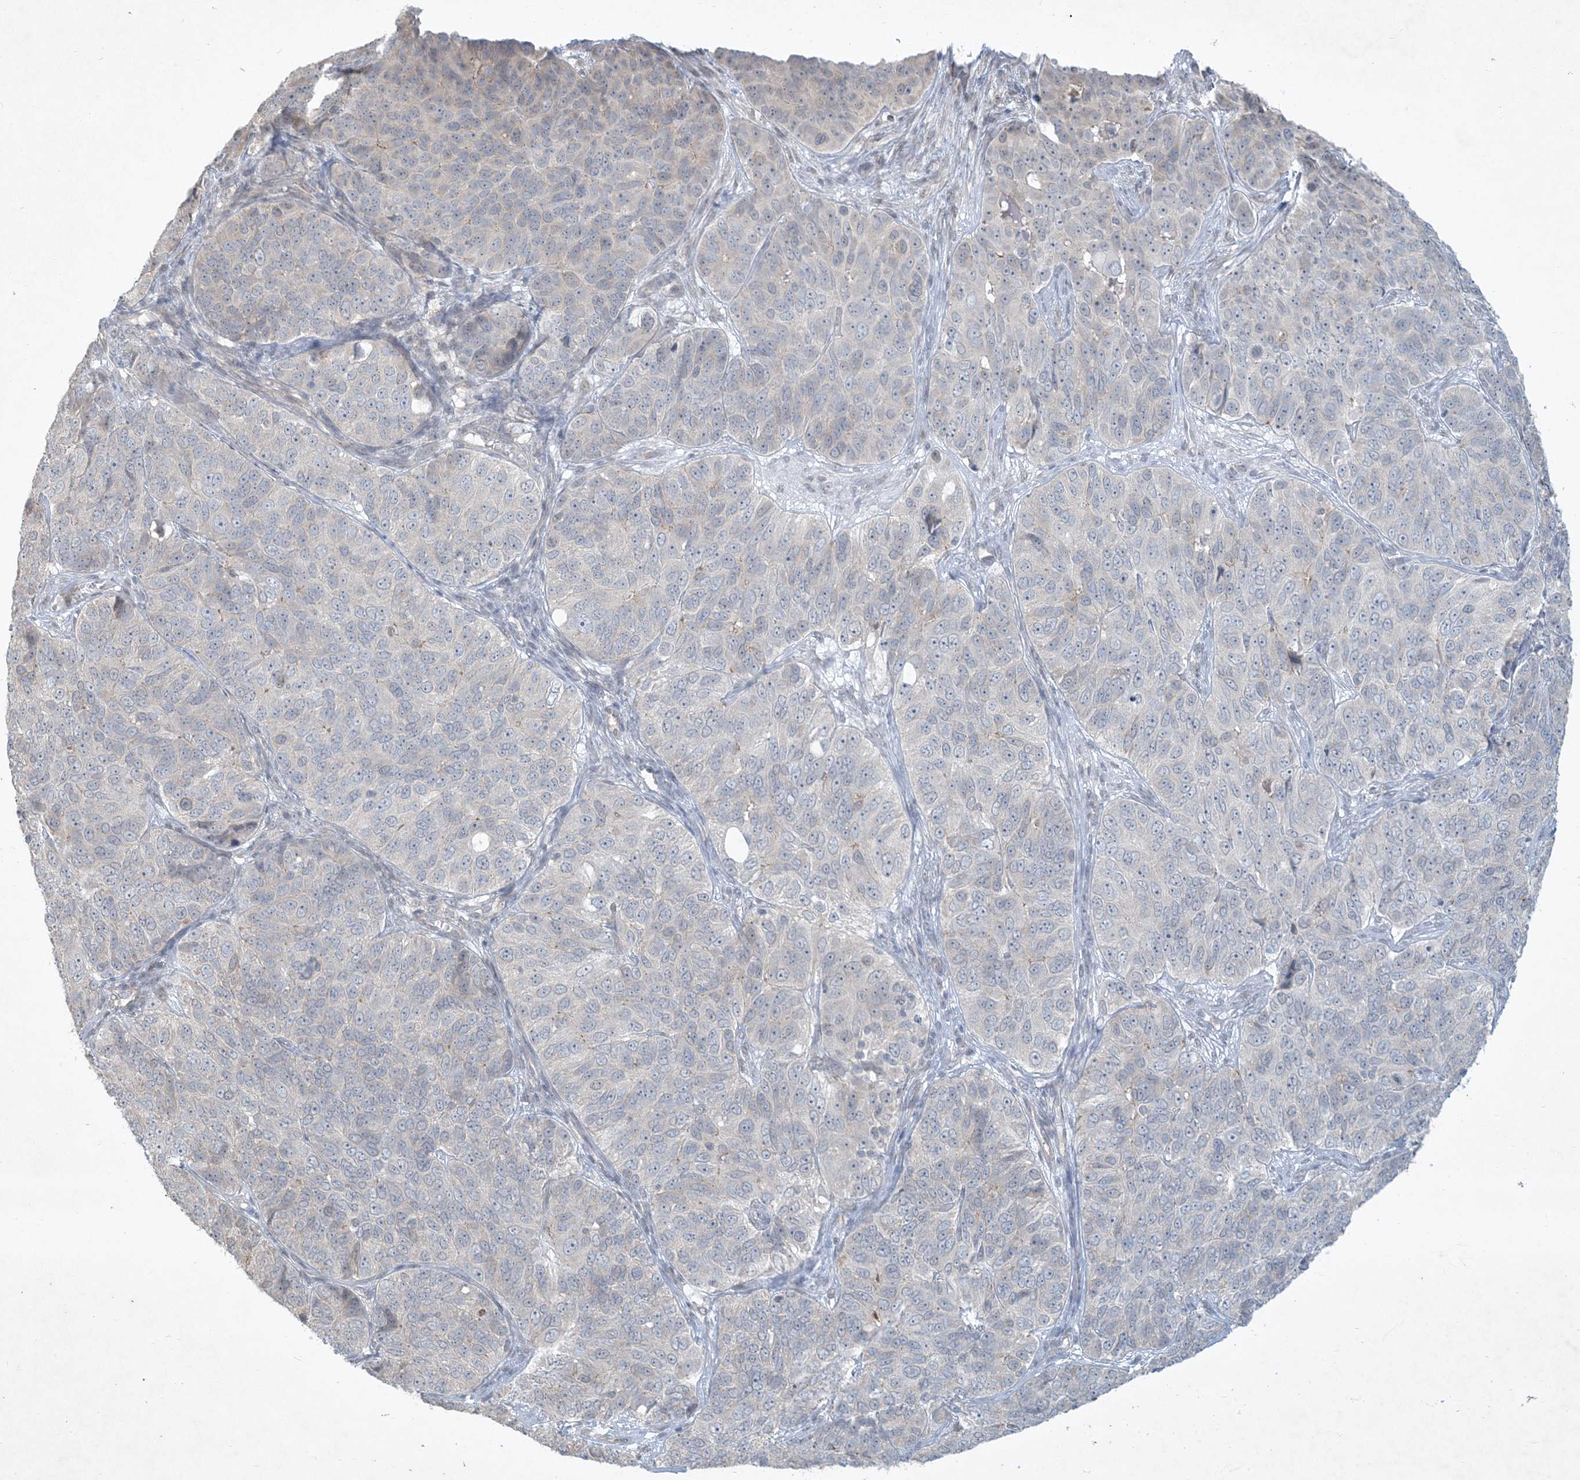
{"staining": {"intensity": "negative", "quantity": "none", "location": "none"}, "tissue": "ovarian cancer", "cell_type": "Tumor cells", "image_type": "cancer", "snomed": [{"axis": "morphology", "description": "Carcinoma, endometroid"}, {"axis": "topography", "description": "Ovary"}], "caption": "High power microscopy image of an IHC image of endometroid carcinoma (ovarian), revealing no significant expression in tumor cells.", "gene": "BCORL1", "patient": {"sex": "female", "age": 51}}